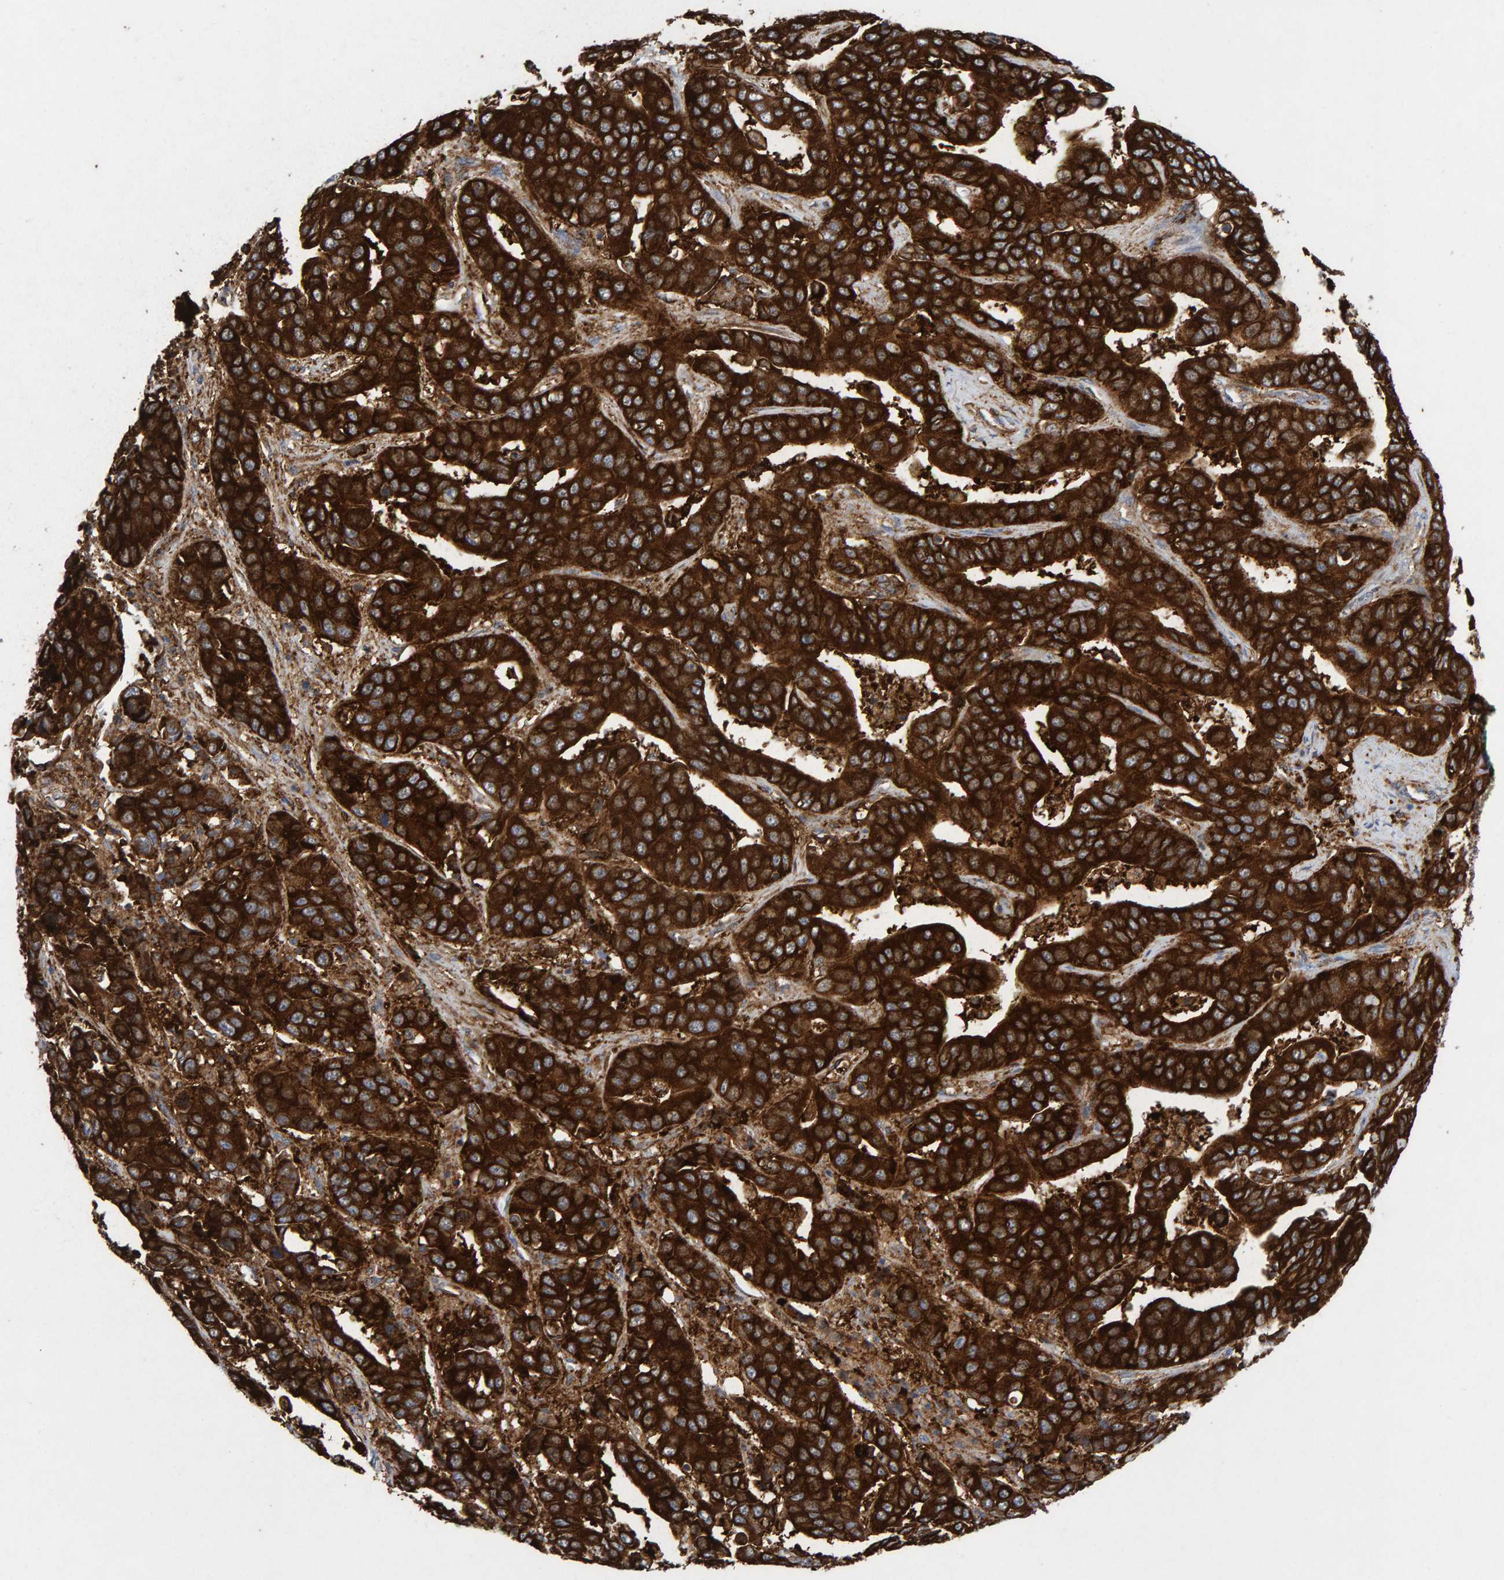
{"staining": {"intensity": "strong", "quantity": ">75%", "location": "cytoplasmic/membranous"}, "tissue": "liver cancer", "cell_type": "Tumor cells", "image_type": "cancer", "snomed": [{"axis": "morphology", "description": "Cholangiocarcinoma"}, {"axis": "topography", "description": "Liver"}], "caption": "Protein expression by immunohistochemistry (IHC) reveals strong cytoplasmic/membranous staining in approximately >75% of tumor cells in liver cancer (cholangiocarcinoma). The staining is performed using DAB (3,3'-diaminobenzidine) brown chromogen to label protein expression. The nuclei are counter-stained blue using hematoxylin.", "gene": "MVP", "patient": {"sex": "female", "age": 52}}